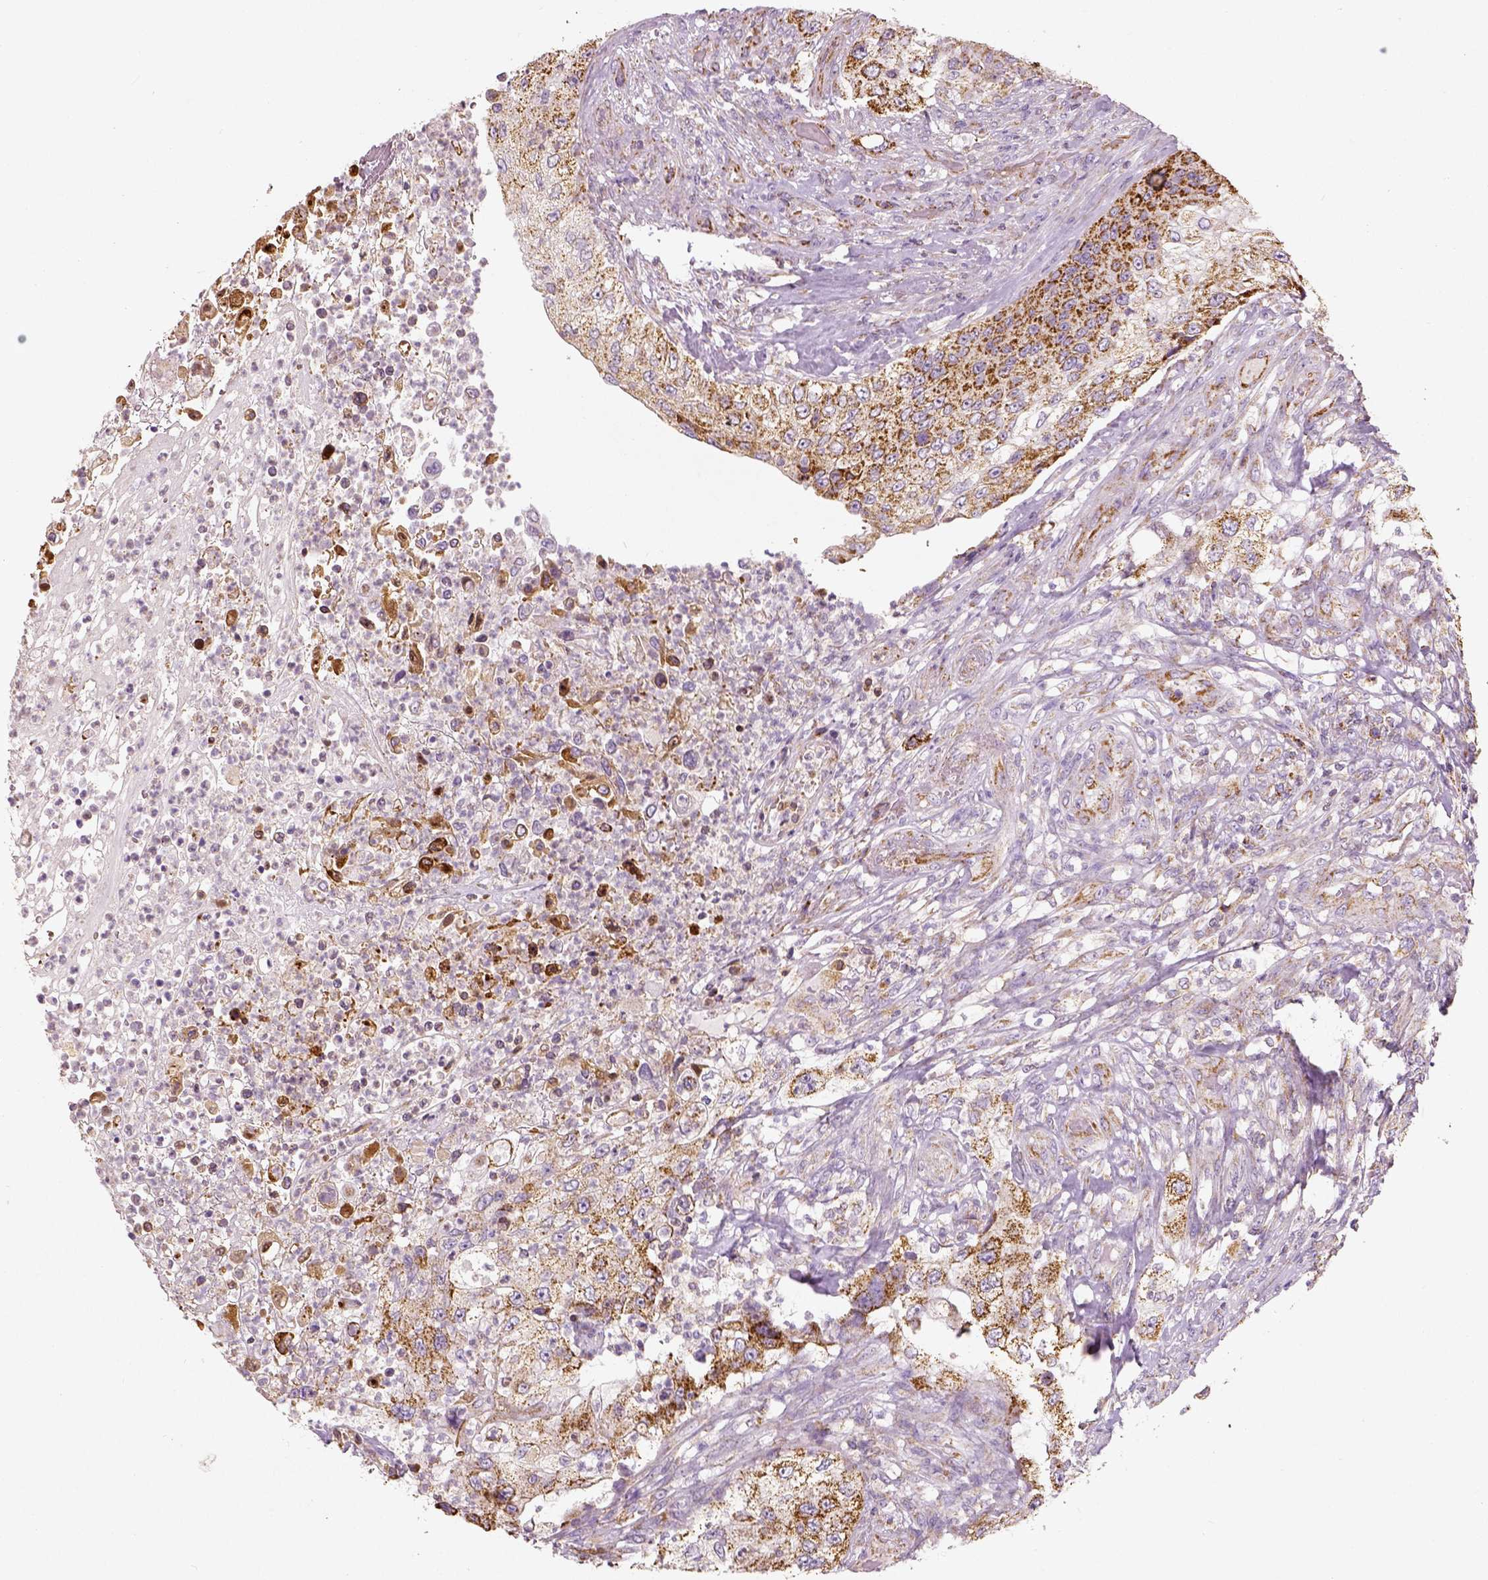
{"staining": {"intensity": "strong", "quantity": ">75%", "location": "cytoplasmic/membranous"}, "tissue": "urothelial cancer", "cell_type": "Tumor cells", "image_type": "cancer", "snomed": [{"axis": "morphology", "description": "Urothelial carcinoma, High grade"}, {"axis": "topography", "description": "Urinary bladder"}], "caption": "This histopathology image reveals immunohistochemistry staining of urothelial cancer, with high strong cytoplasmic/membranous staining in approximately >75% of tumor cells.", "gene": "PGAM5", "patient": {"sex": "female", "age": 60}}